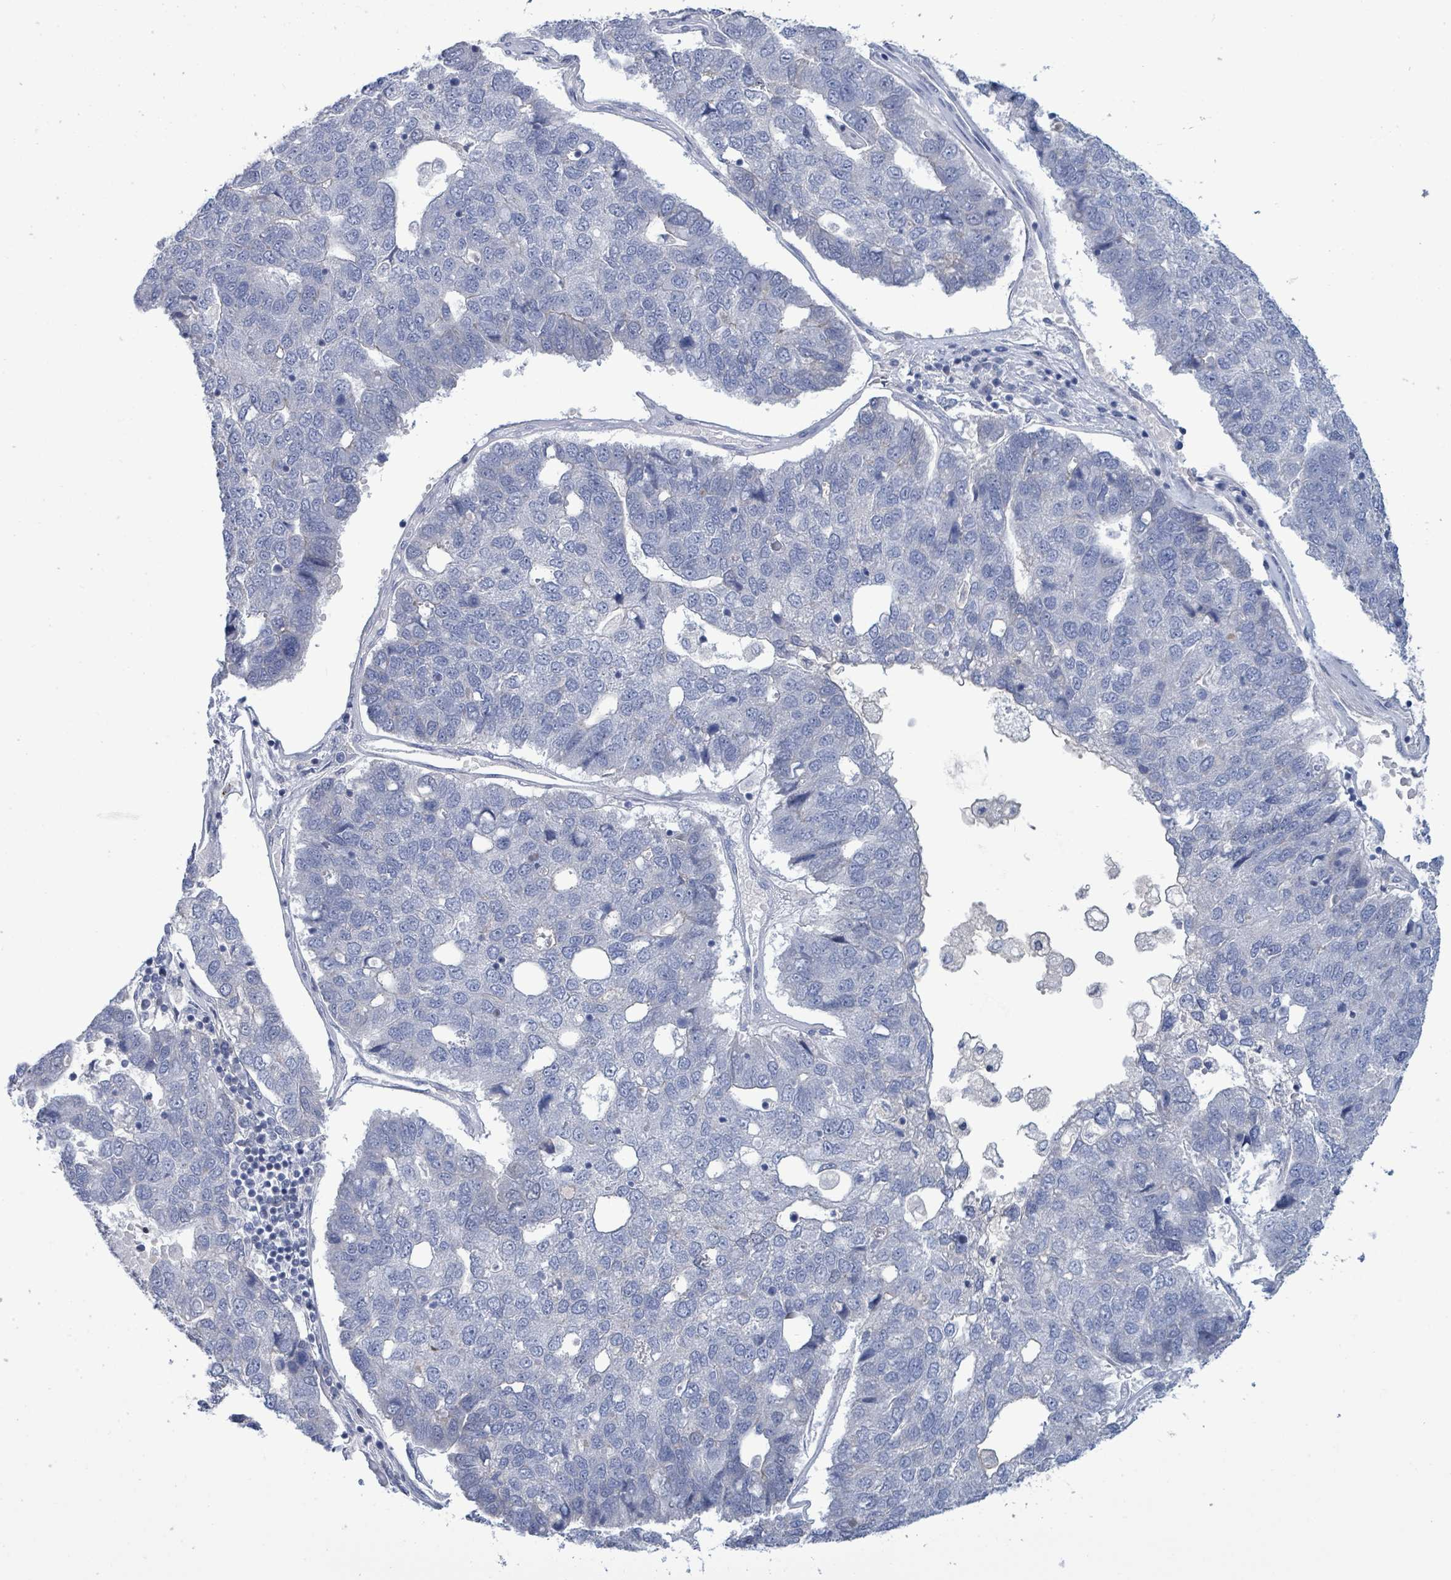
{"staining": {"intensity": "negative", "quantity": "none", "location": "none"}, "tissue": "pancreatic cancer", "cell_type": "Tumor cells", "image_type": "cancer", "snomed": [{"axis": "morphology", "description": "Adenocarcinoma, NOS"}, {"axis": "topography", "description": "Pancreas"}], "caption": "This is an immunohistochemistry micrograph of pancreatic adenocarcinoma. There is no positivity in tumor cells.", "gene": "NTN3", "patient": {"sex": "female", "age": 61}}